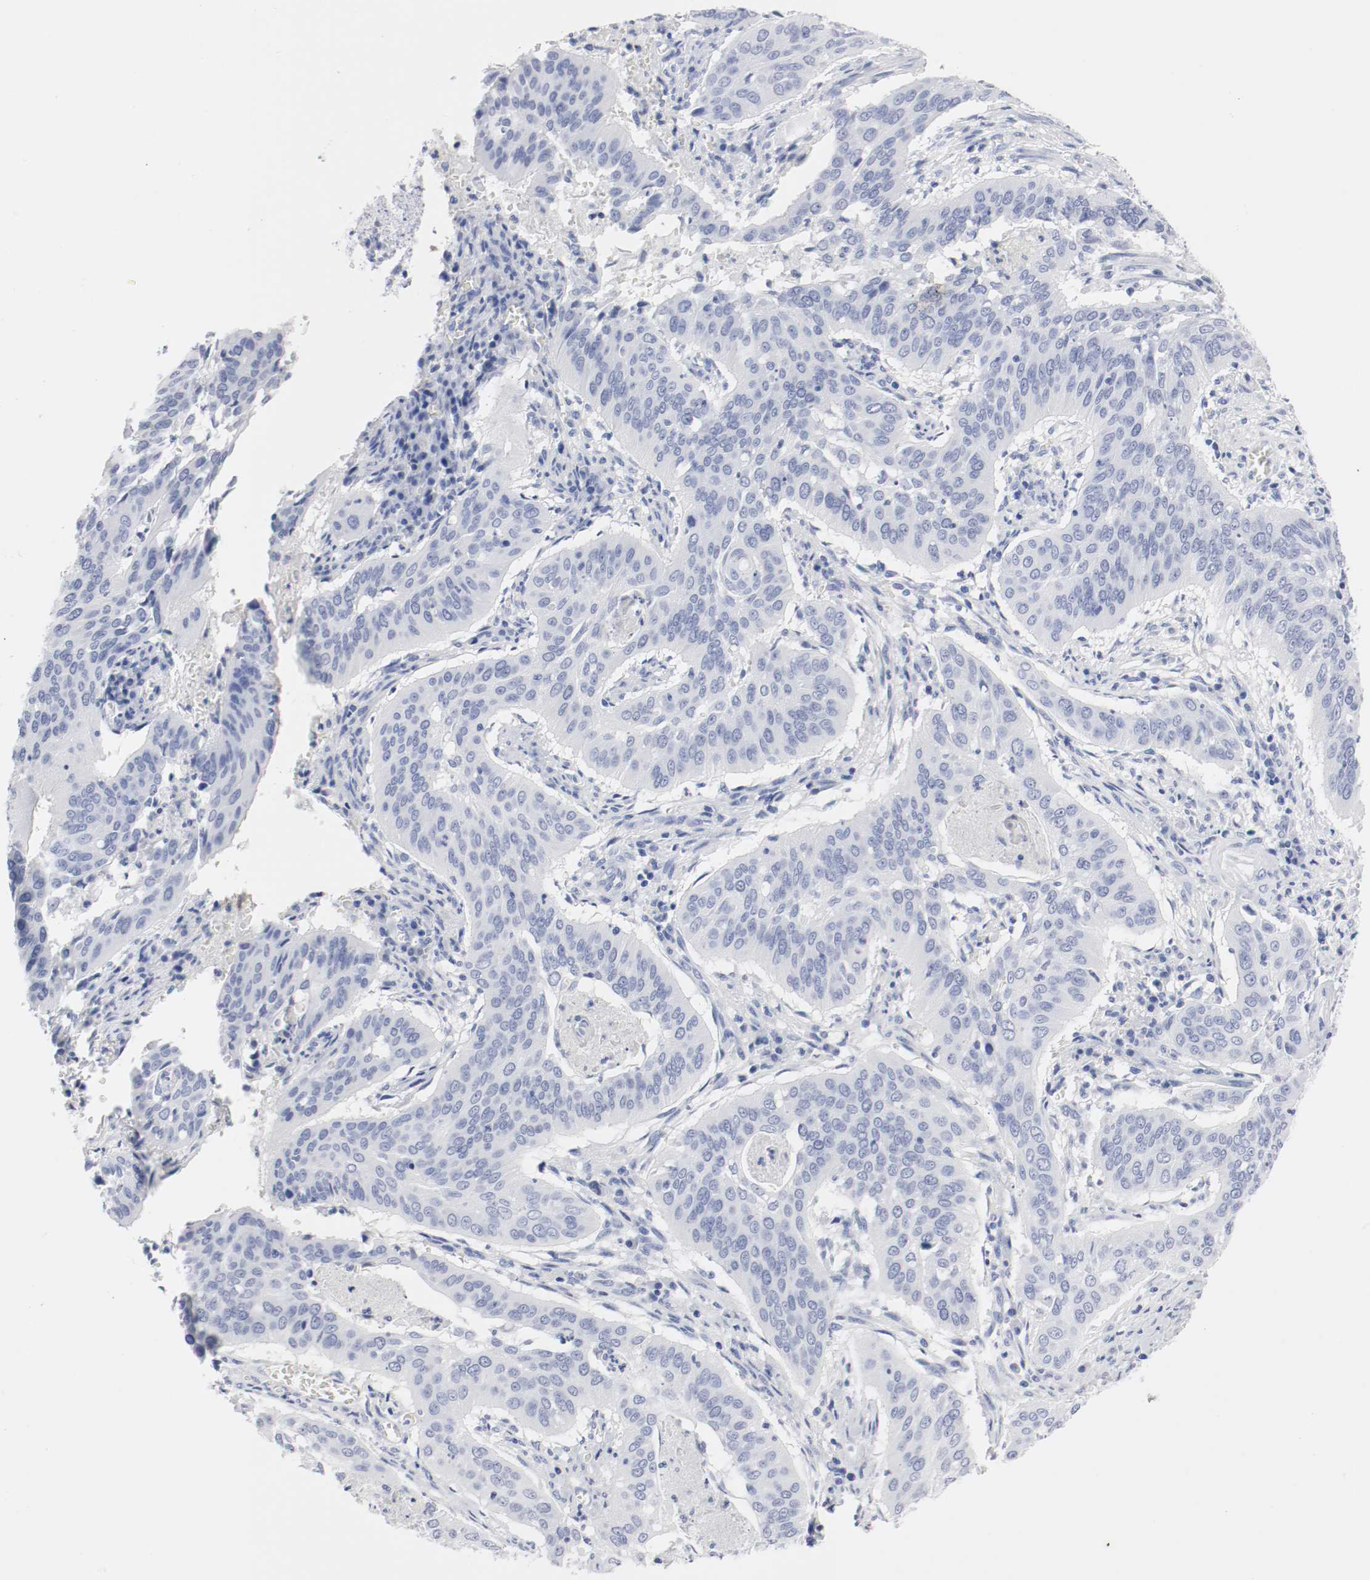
{"staining": {"intensity": "negative", "quantity": "none", "location": "none"}, "tissue": "cervical cancer", "cell_type": "Tumor cells", "image_type": "cancer", "snomed": [{"axis": "morphology", "description": "Squamous cell carcinoma, NOS"}, {"axis": "topography", "description": "Cervix"}], "caption": "An immunohistochemistry micrograph of cervical cancer is shown. There is no staining in tumor cells of cervical cancer.", "gene": "GAD1", "patient": {"sex": "female", "age": 39}}